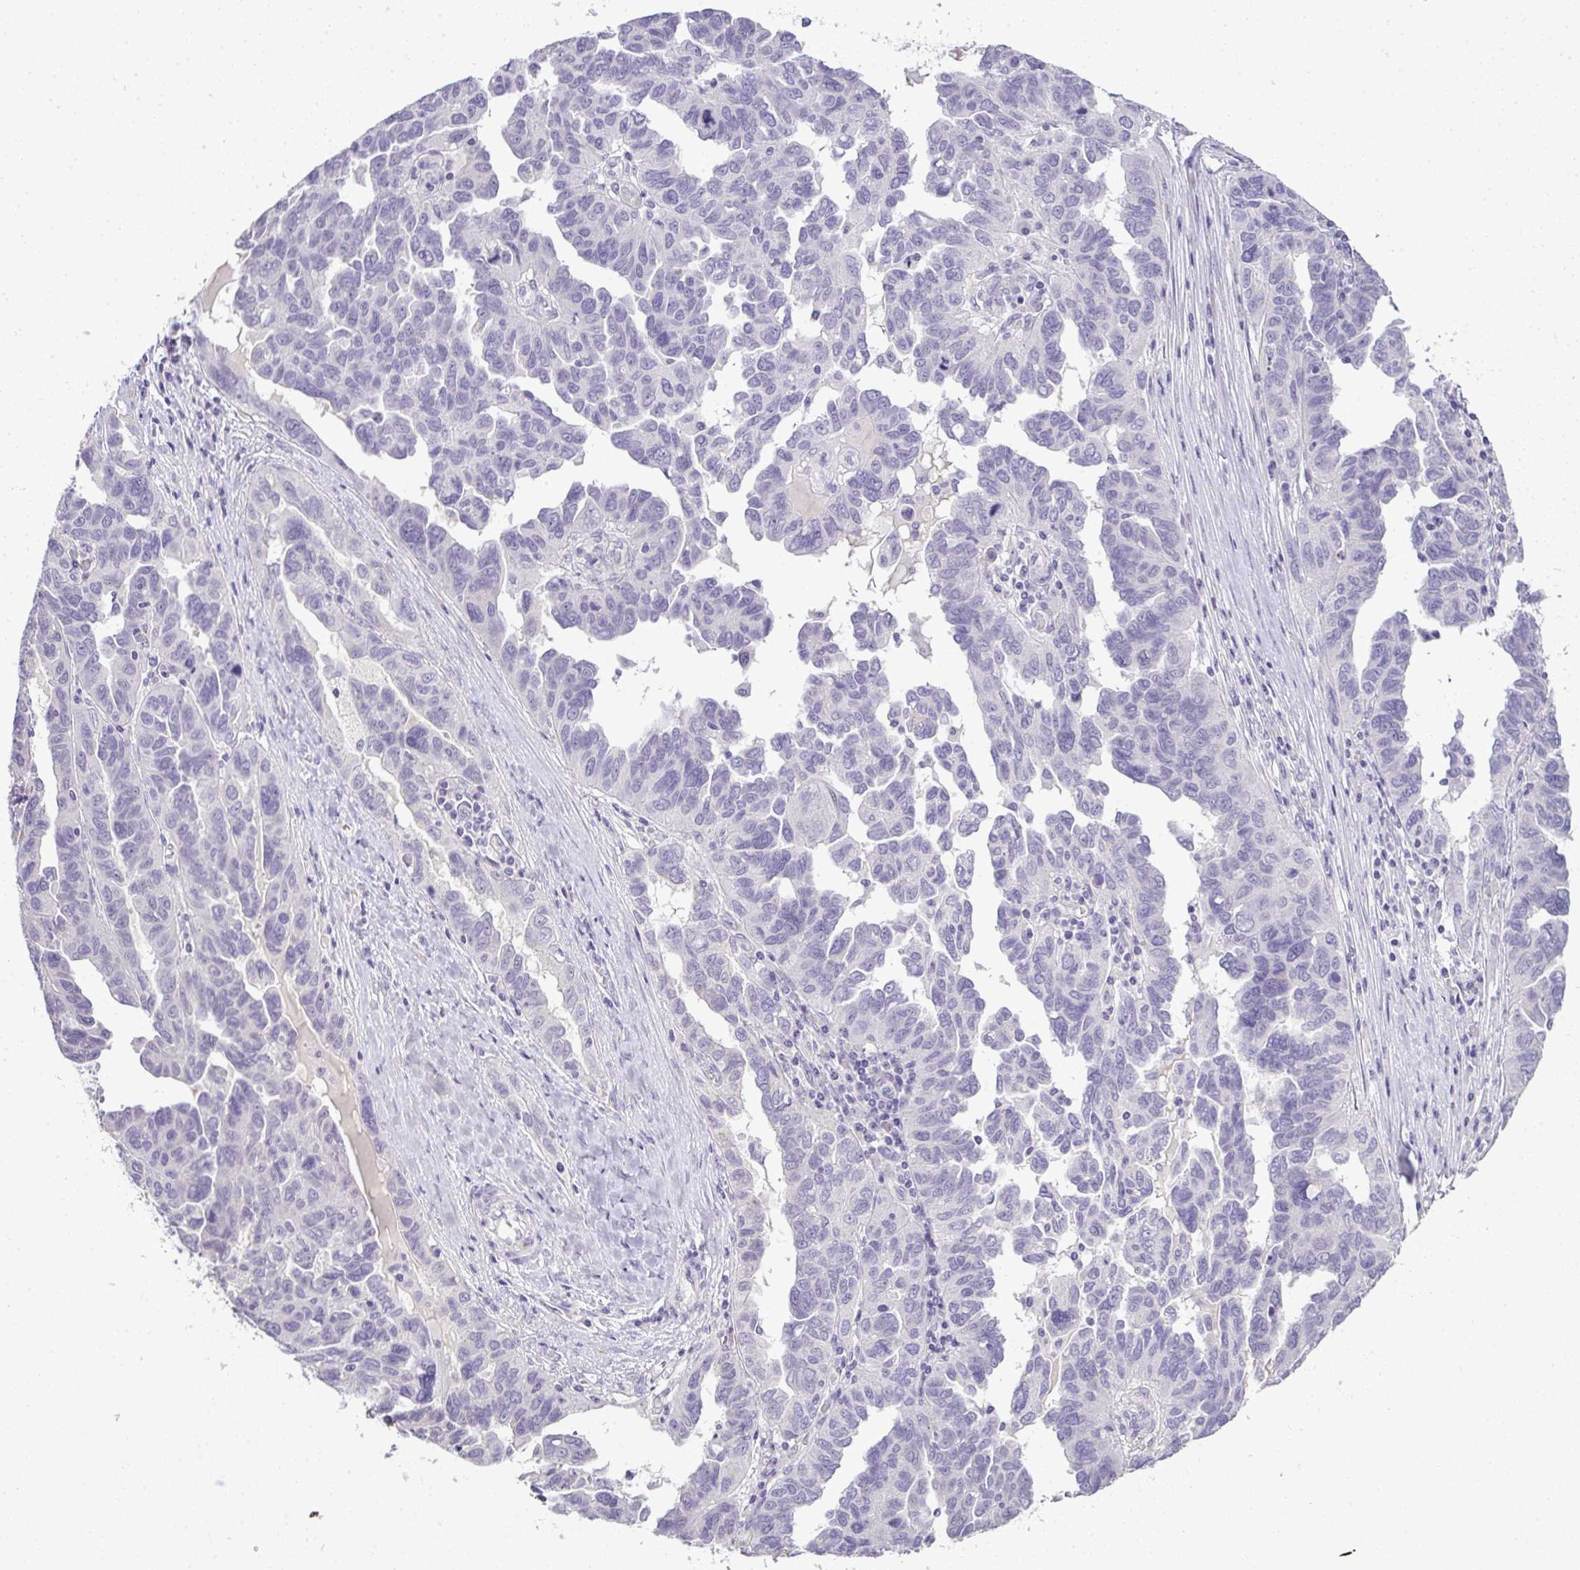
{"staining": {"intensity": "negative", "quantity": "none", "location": "none"}, "tissue": "ovarian cancer", "cell_type": "Tumor cells", "image_type": "cancer", "snomed": [{"axis": "morphology", "description": "Cystadenocarcinoma, serous, NOS"}, {"axis": "topography", "description": "Ovary"}], "caption": "A photomicrograph of ovarian cancer (serous cystadenocarcinoma) stained for a protein shows no brown staining in tumor cells.", "gene": "CMPK1", "patient": {"sex": "female", "age": 64}}